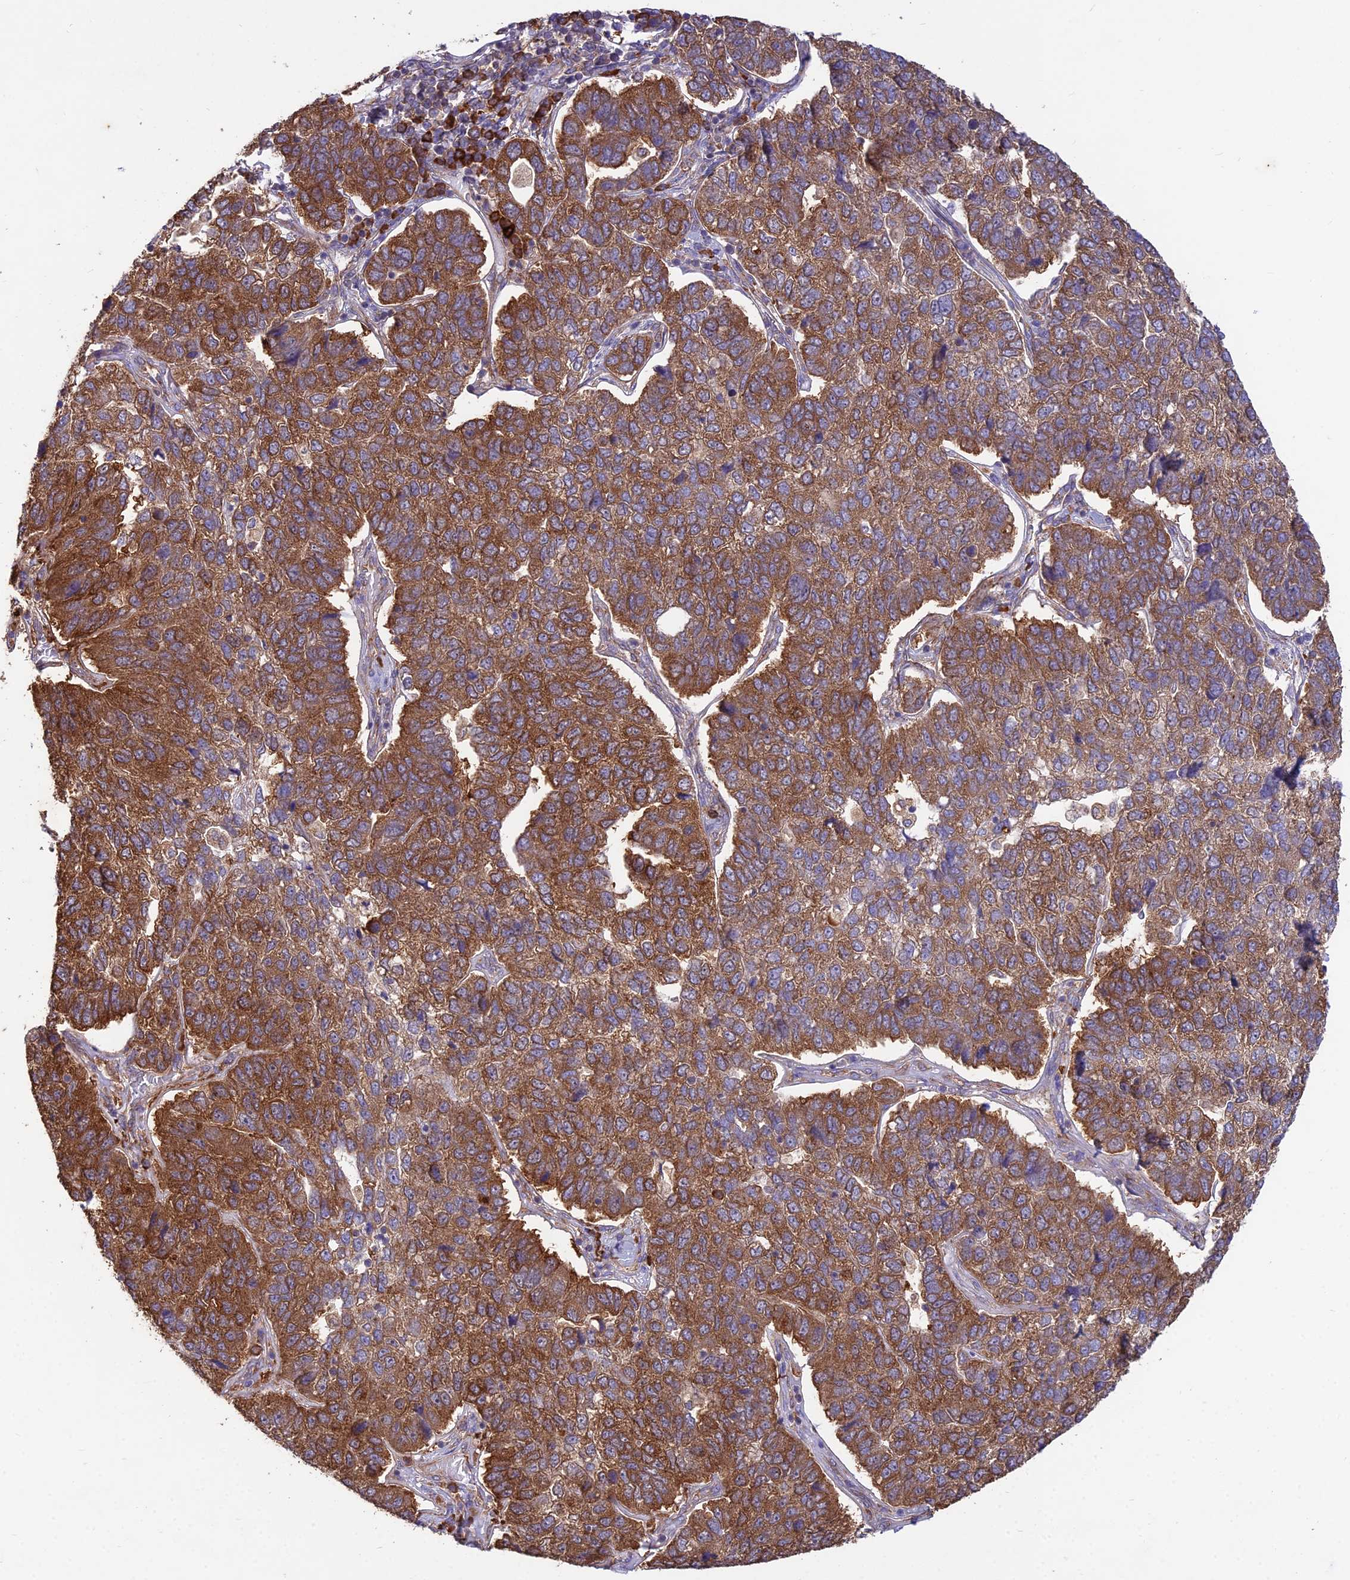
{"staining": {"intensity": "strong", "quantity": ">75%", "location": "cytoplasmic/membranous"}, "tissue": "pancreatic cancer", "cell_type": "Tumor cells", "image_type": "cancer", "snomed": [{"axis": "morphology", "description": "Adenocarcinoma, NOS"}, {"axis": "topography", "description": "Pancreas"}], "caption": "Immunohistochemical staining of pancreatic adenocarcinoma shows high levels of strong cytoplasmic/membranous expression in about >75% of tumor cells.", "gene": "NXNL2", "patient": {"sex": "female", "age": 61}}